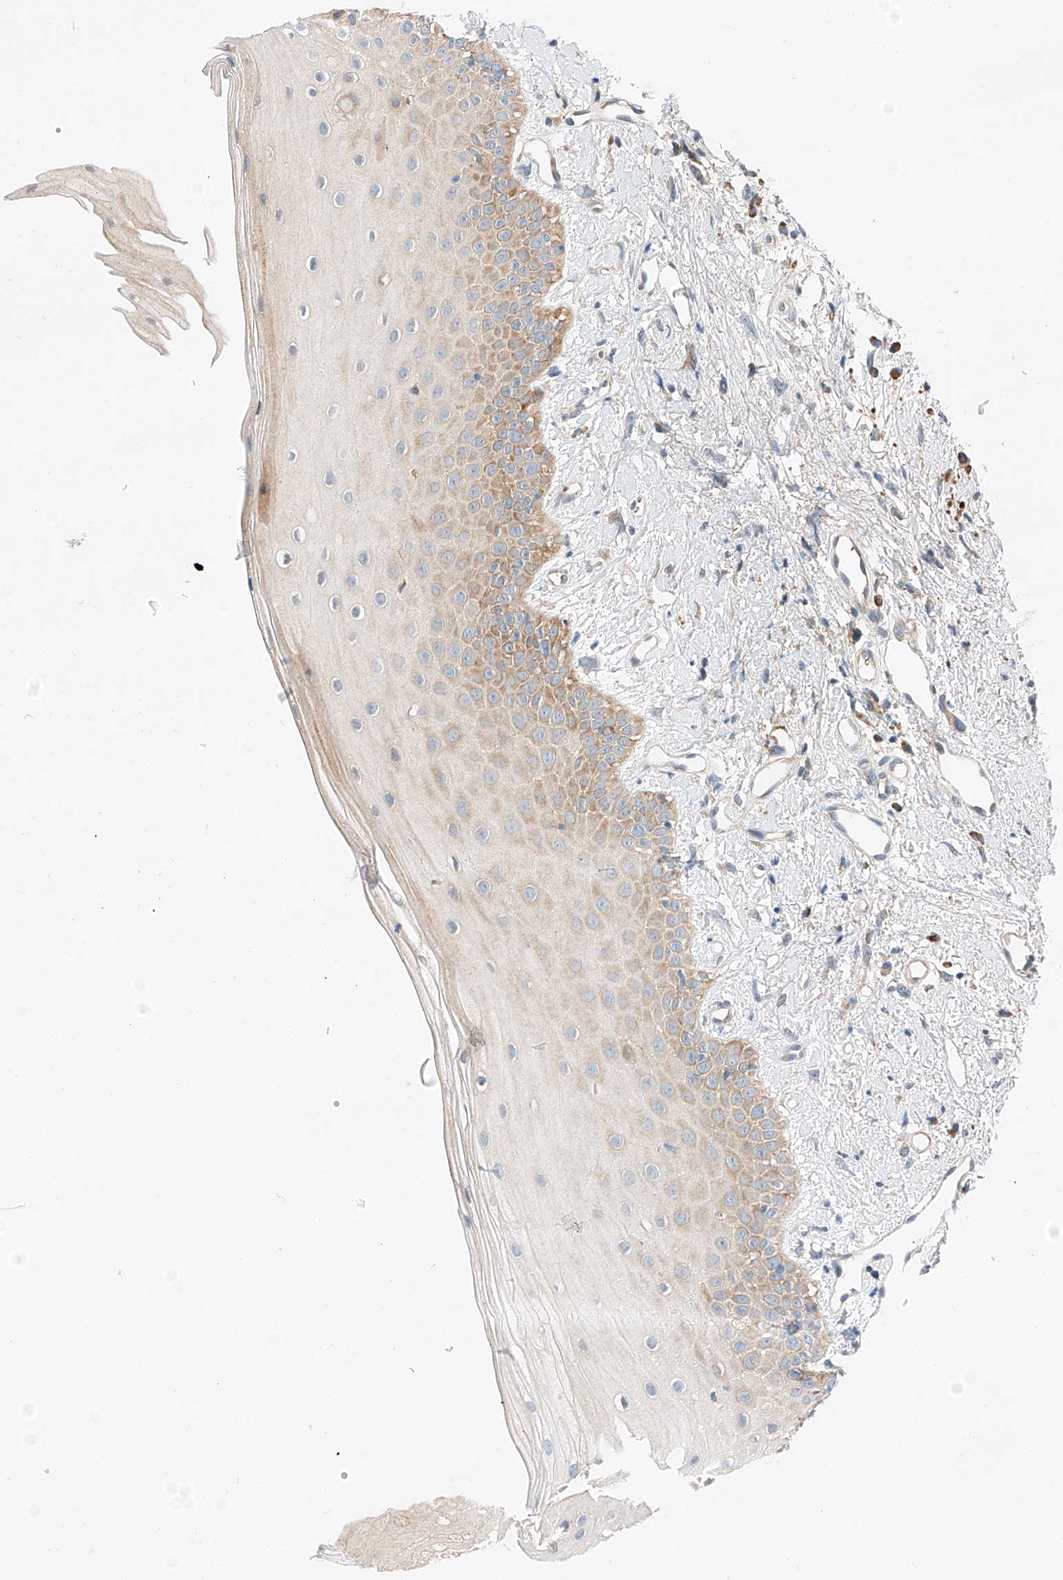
{"staining": {"intensity": "strong", "quantity": "<25%", "location": "cytoplasmic/membranous"}, "tissue": "oral mucosa", "cell_type": "Squamous epithelial cells", "image_type": "normal", "snomed": [{"axis": "morphology", "description": "Normal tissue, NOS"}, {"axis": "topography", "description": "Oral tissue"}], "caption": "A high-resolution image shows immunohistochemistry staining of normal oral mucosa, which shows strong cytoplasmic/membranous staining in about <25% of squamous epithelial cells. Nuclei are stained in blue.", "gene": "RUSC1", "patient": {"sex": "female", "age": 63}}